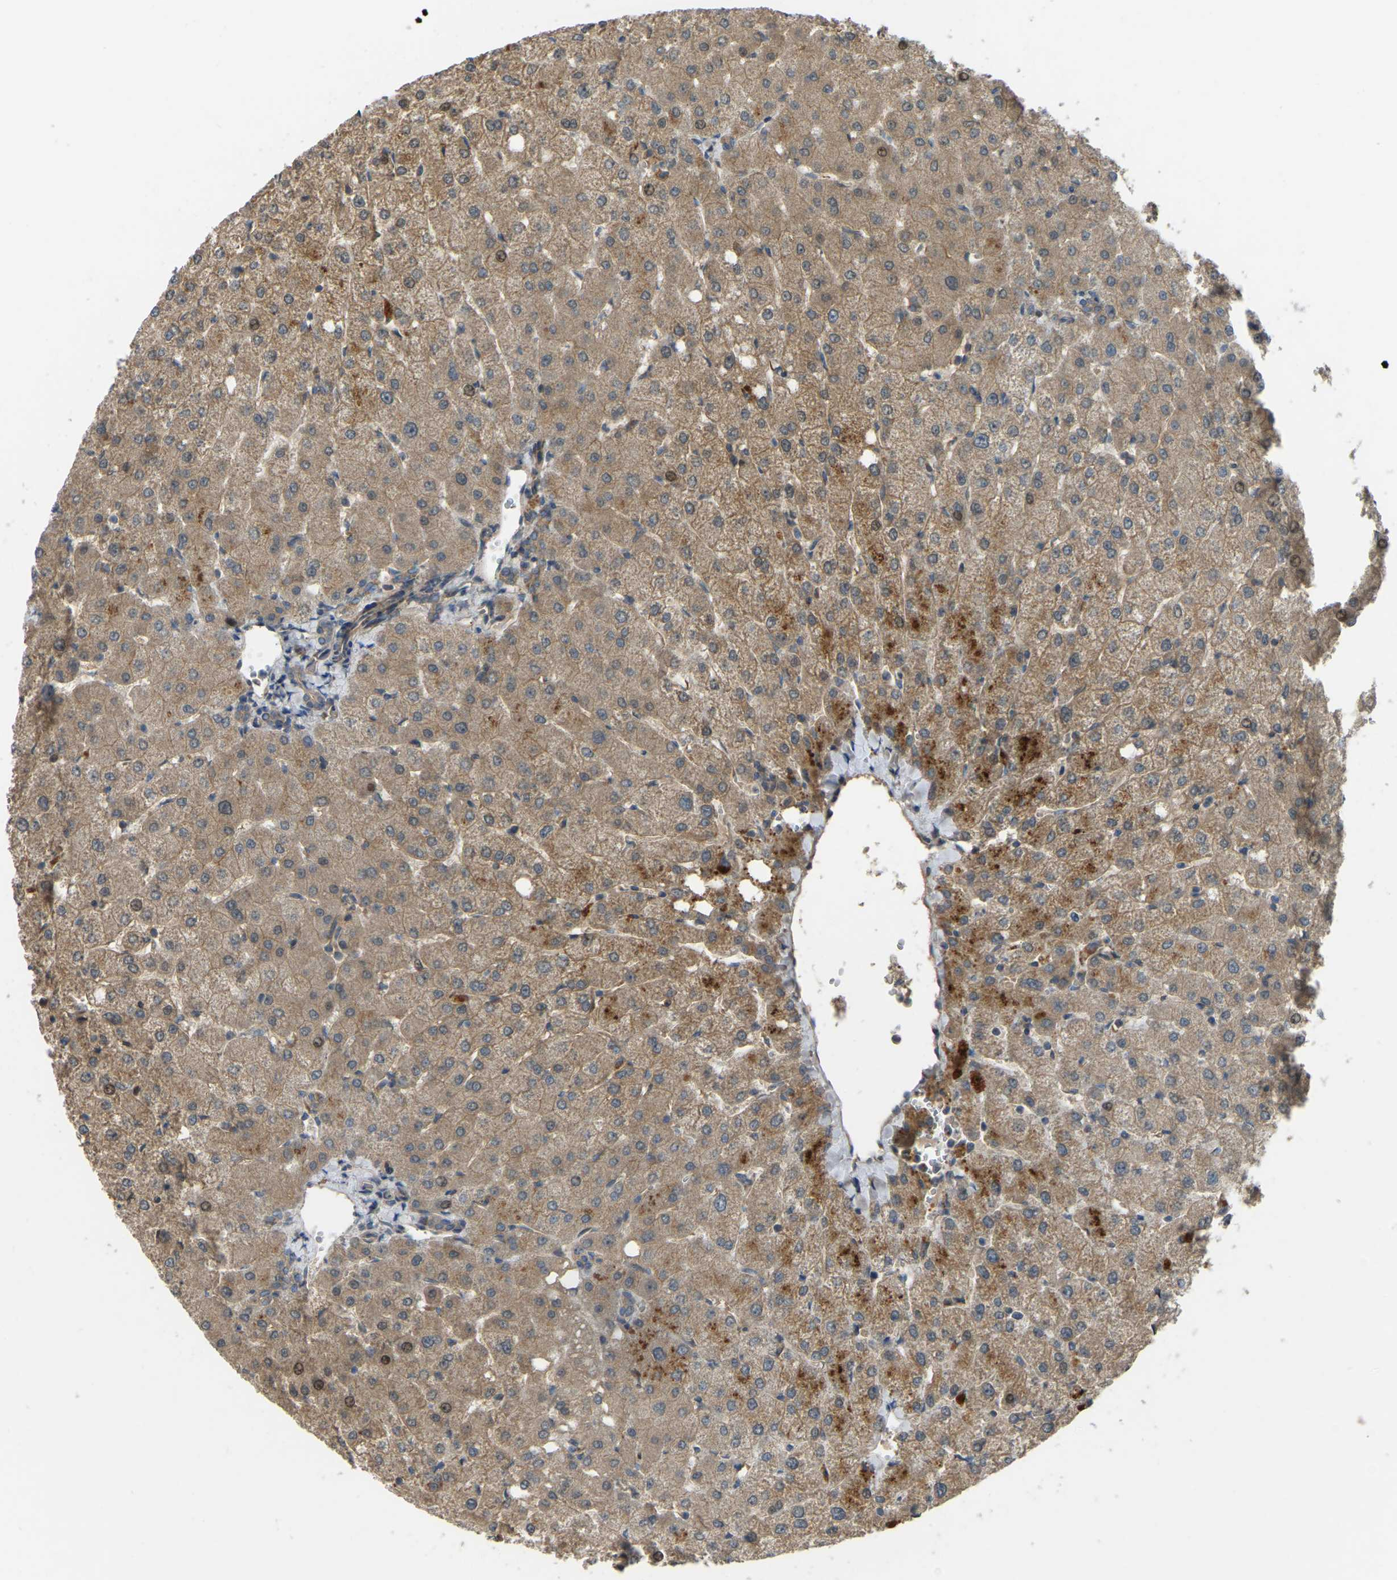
{"staining": {"intensity": "weak", "quantity": ">75%", "location": "cytoplasmic/membranous"}, "tissue": "liver", "cell_type": "Cholangiocytes", "image_type": "normal", "snomed": [{"axis": "morphology", "description": "Normal tissue, NOS"}, {"axis": "topography", "description": "Liver"}], "caption": "IHC image of unremarkable human liver stained for a protein (brown), which exhibits low levels of weak cytoplasmic/membranous staining in approximately >75% of cholangiocytes.", "gene": "C21orf91", "patient": {"sex": "female", "age": 54}}